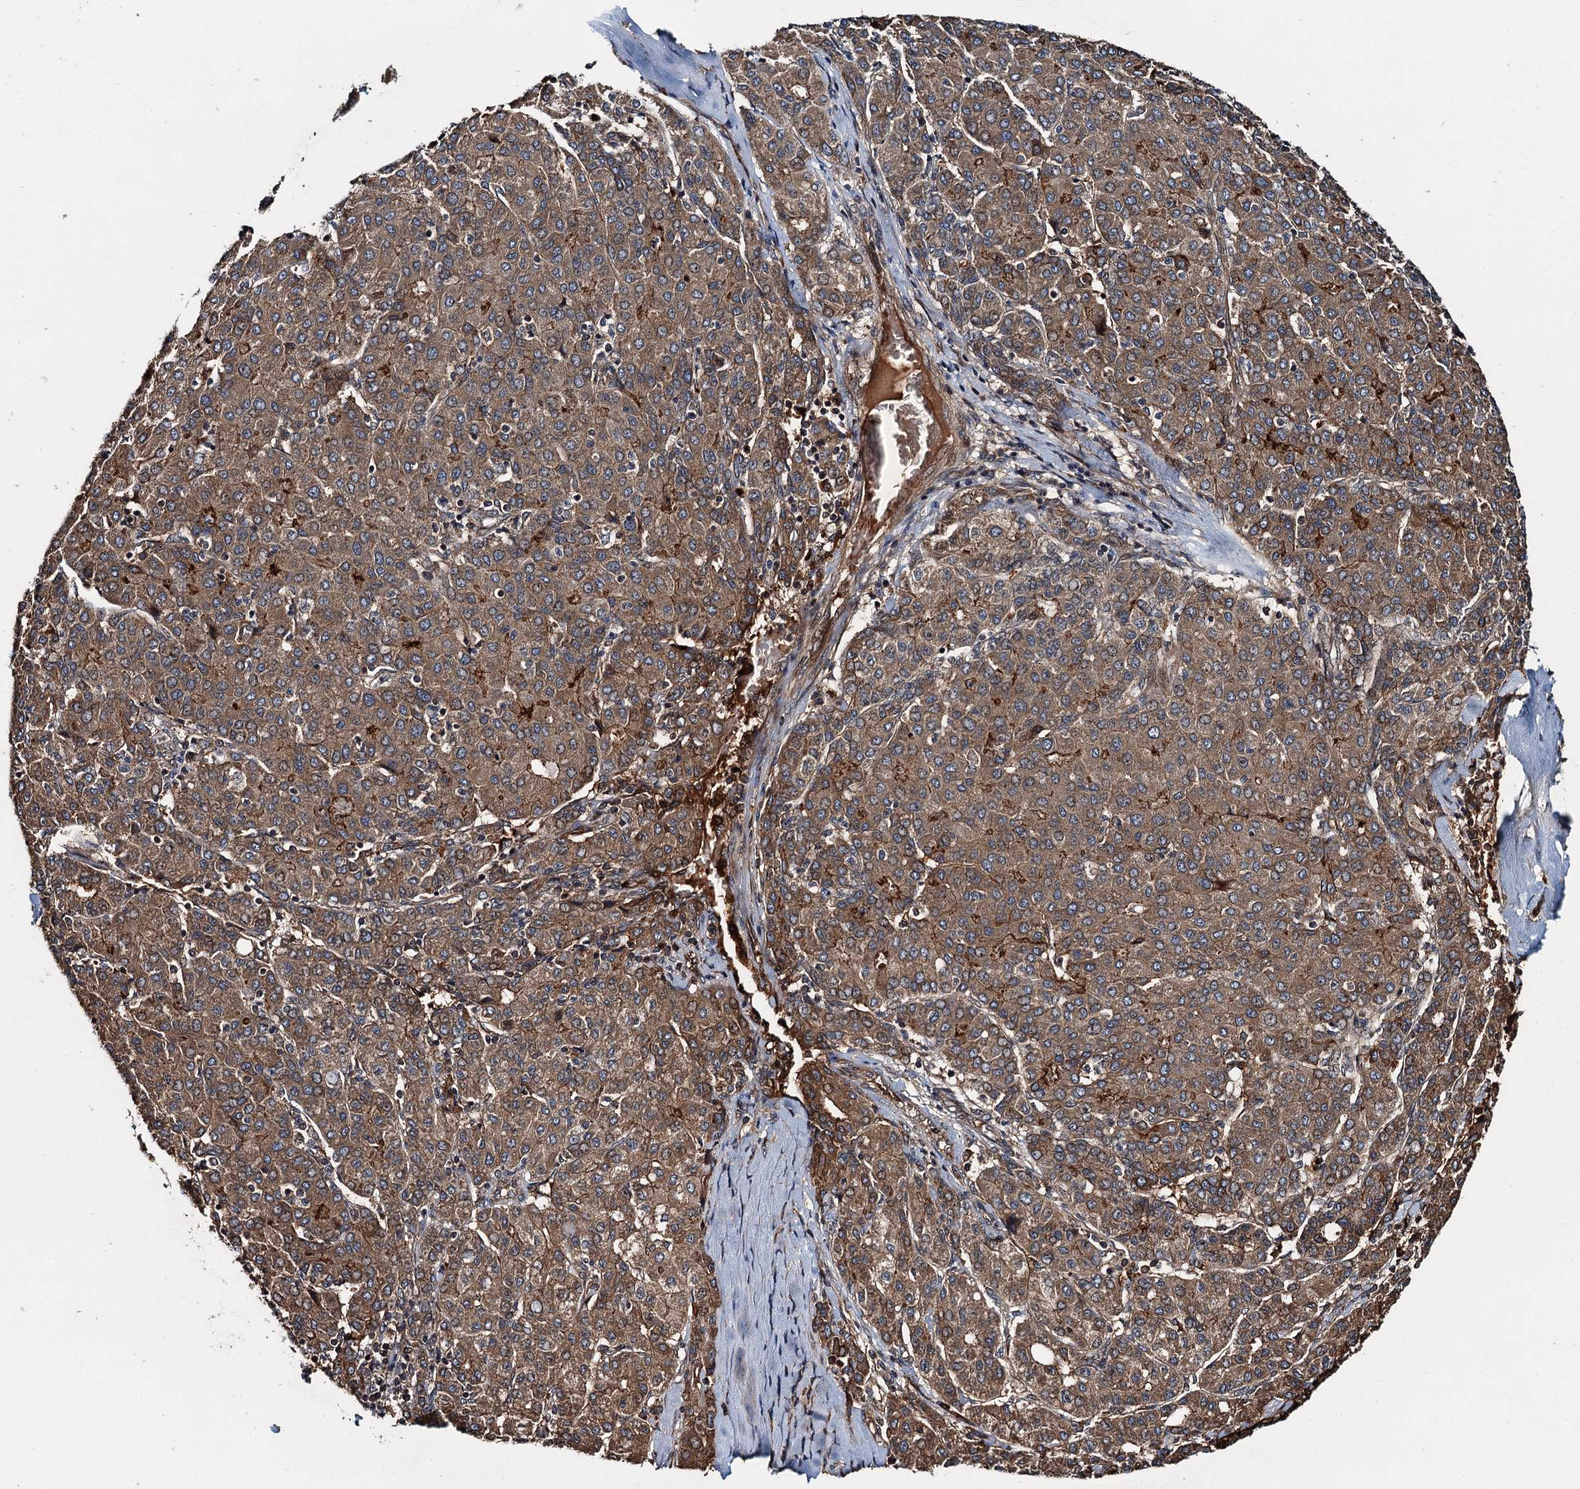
{"staining": {"intensity": "moderate", "quantity": ">75%", "location": "cytoplasmic/membranous"}, "tissue": "liver cancer", "cell_type": "Tumor cells", "image_type": "cancer", "snomed": [{"axis": "morphology", "description": "Carcinoma, Hepatocellular, NOS"}, {"axis": "topography", "description": "Liver"}], "caption": "Immunohistochemical staining of human hepatocellular carcinoma (liver) displays medium levels of moderate cytoplasmic/membranous protein positivity in about >75% of tumor cells.", "gene": "SNX32", "patient": {"sex": "male", "age": 65}}